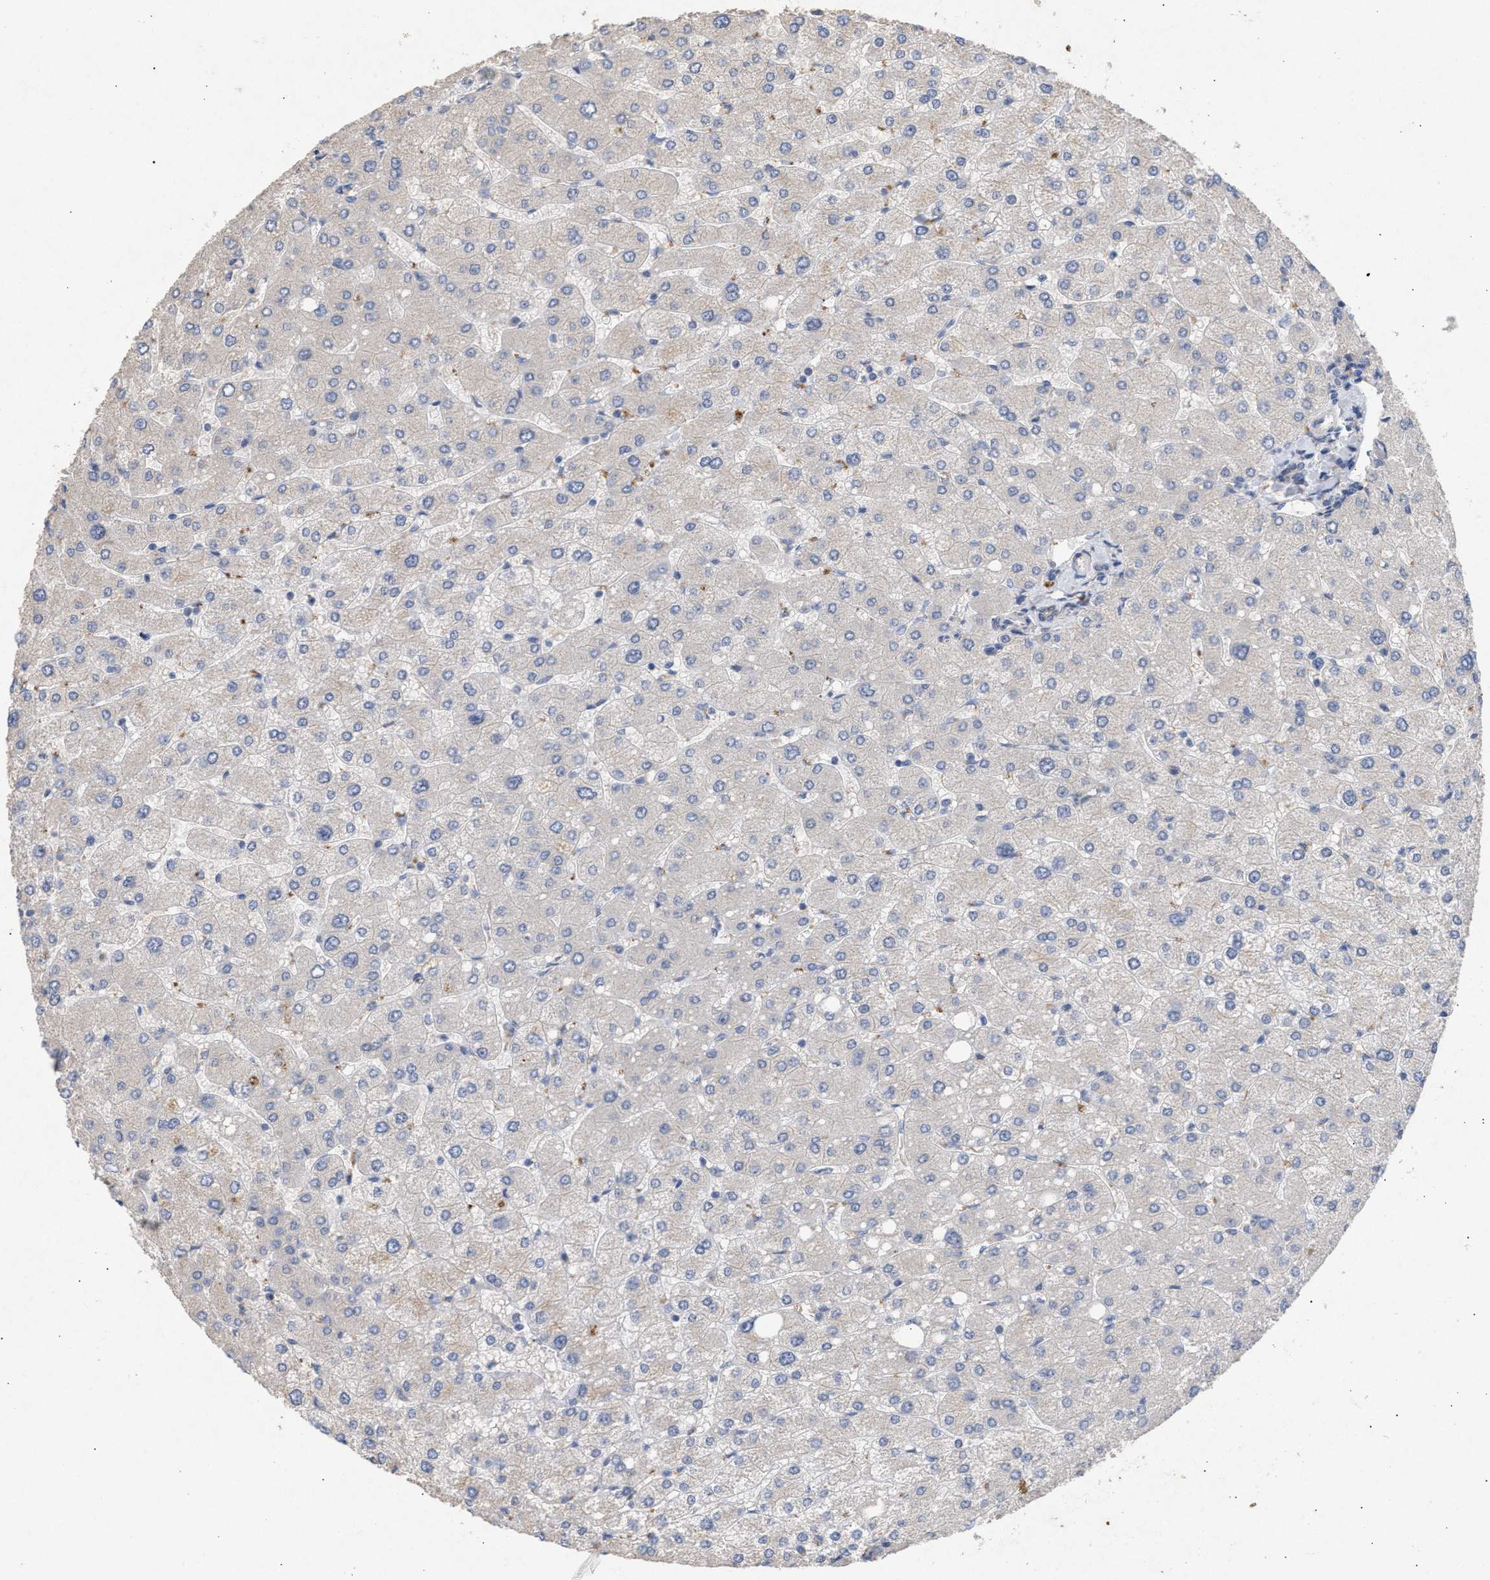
{"staining": {"intensity": "negative", "quantity": "none", "location": "none"}, "tissue": "liver", "cell_type": "Cholangiocytes", "image_type": "normal", "snomed": [{"axis": "morphology", "description": "Normal tissue, NOS"}, {"axis": "topography", "description": "Liver"}], "caption": "Immunohistochemical staining of unremarkable liver displays no significant expression in cholangiocytes. The staining is performed using DAB brown chromogen with nuclei counter-stained in using hematoxylin.", "gene": "SELENOM", "patient": {"sex": "male", "age": 55}}